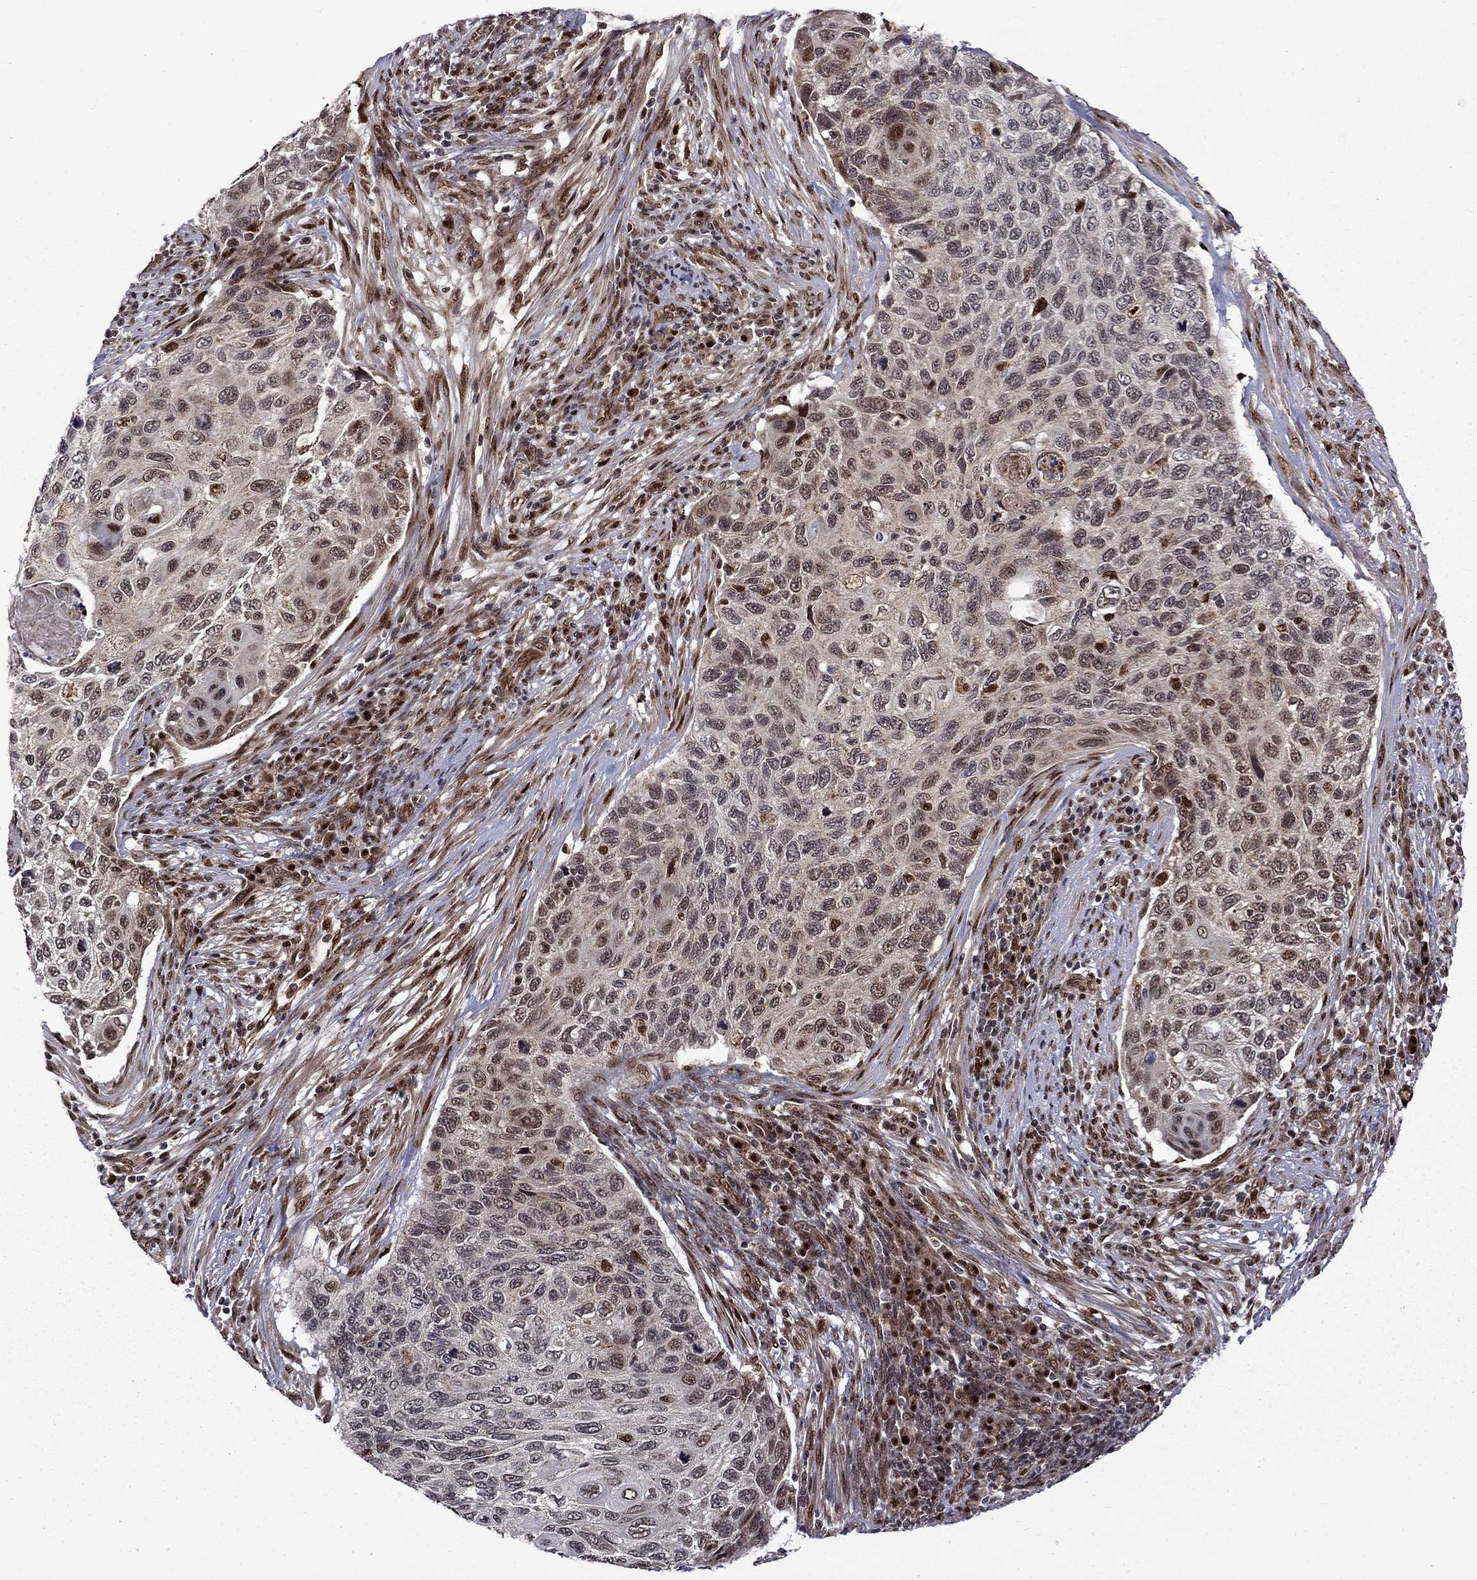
{"staining": {"intensity": "moderate", "quantity": "<25%", "location": "nuclear"}, "tissue": "cervical cancer", "cell_type": "Tumor cells", "image_type": "cancer", "snomed": [{"axis": "morphology", "description": "Squamous cell carcinoma, NOS"}, {"axis": "topography", "description": "Cervix"}], "caption": "IHC image of squamous cell carcinoma (cervical) stained for a protein (brown), which shows low levels of moderate nuclear positivity in about <25% of tumor cells.", "gene": "KPNA3", "patient": {"sex": "female", "age": 70}}